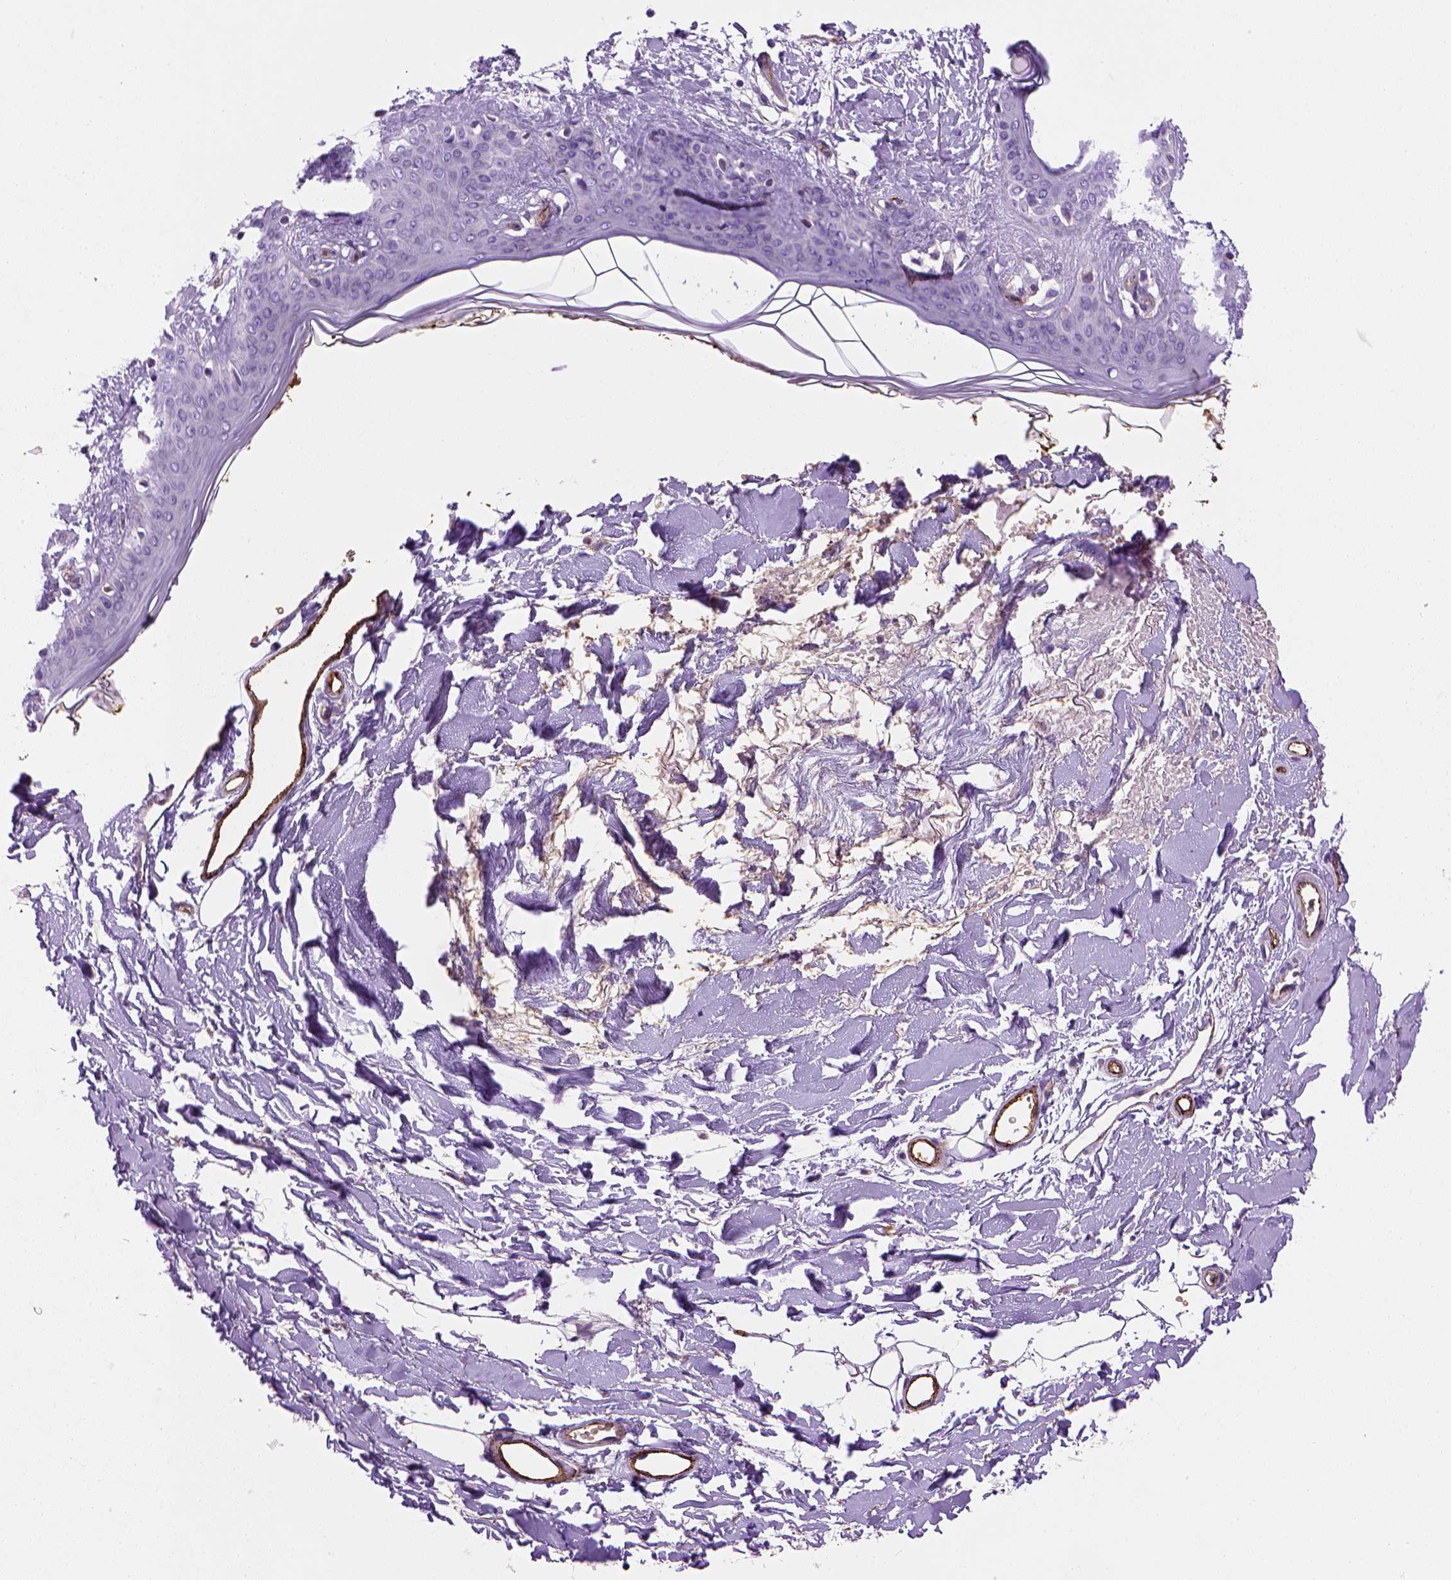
{"staining": {"intensity": "negative", "quantity": "none", "location": "none"}, "tissue": "skin", "cell_type": "Fibroblasts", "image_type": "normal", "snomed": [{"axis": "morphology", "description": "Normal tissue, NOS"}, {"axis": "topography", "description": "Skin"}], "caption": "This is a image of IHC staining of unremarkable skin, which shows no positivity in fibroblasts. The staining is performed using DAB brown chromogen with nuclei counter-stained in using hematoxylin.", "gene": "VWF", "patient": {"sex": "female", "age": 34}}